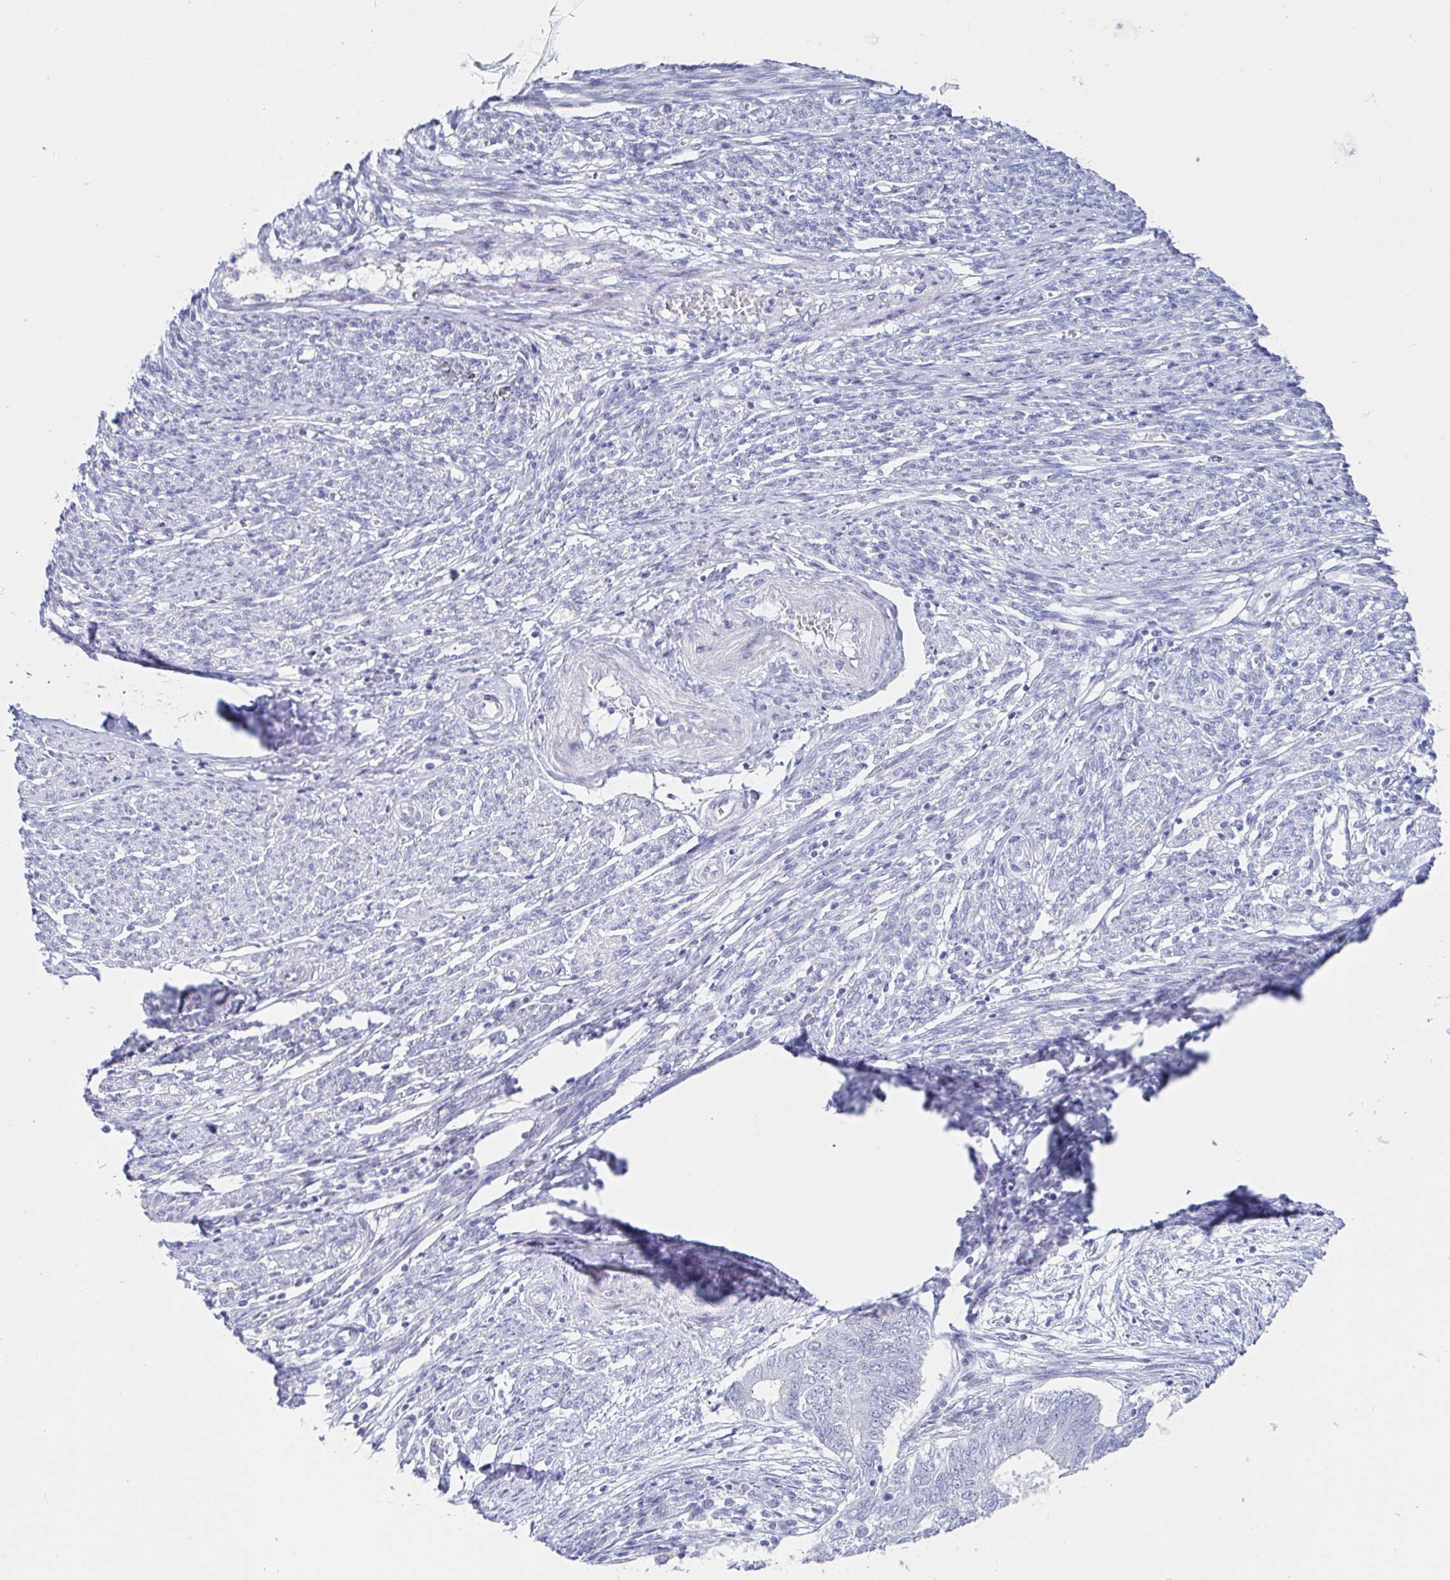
{"staining": {"intensity": "negative", "quantity": "none", "location": "none"}, "tissue": "endometrial cancer", "cell_type": "Tumor cells", "image_type": "cancer", "snomed": [{"axis": "morphology", "description": "Adenocarcinoma, NOS"}, {"axis": "topography", "description": "Endometrium"}], "caption": "Tumor cells are negative for brown protein staining in endometrial cancer (adenocarcinoma).", "gene": "OR10K1", "patient": {"sex": "female", "age": 62}}